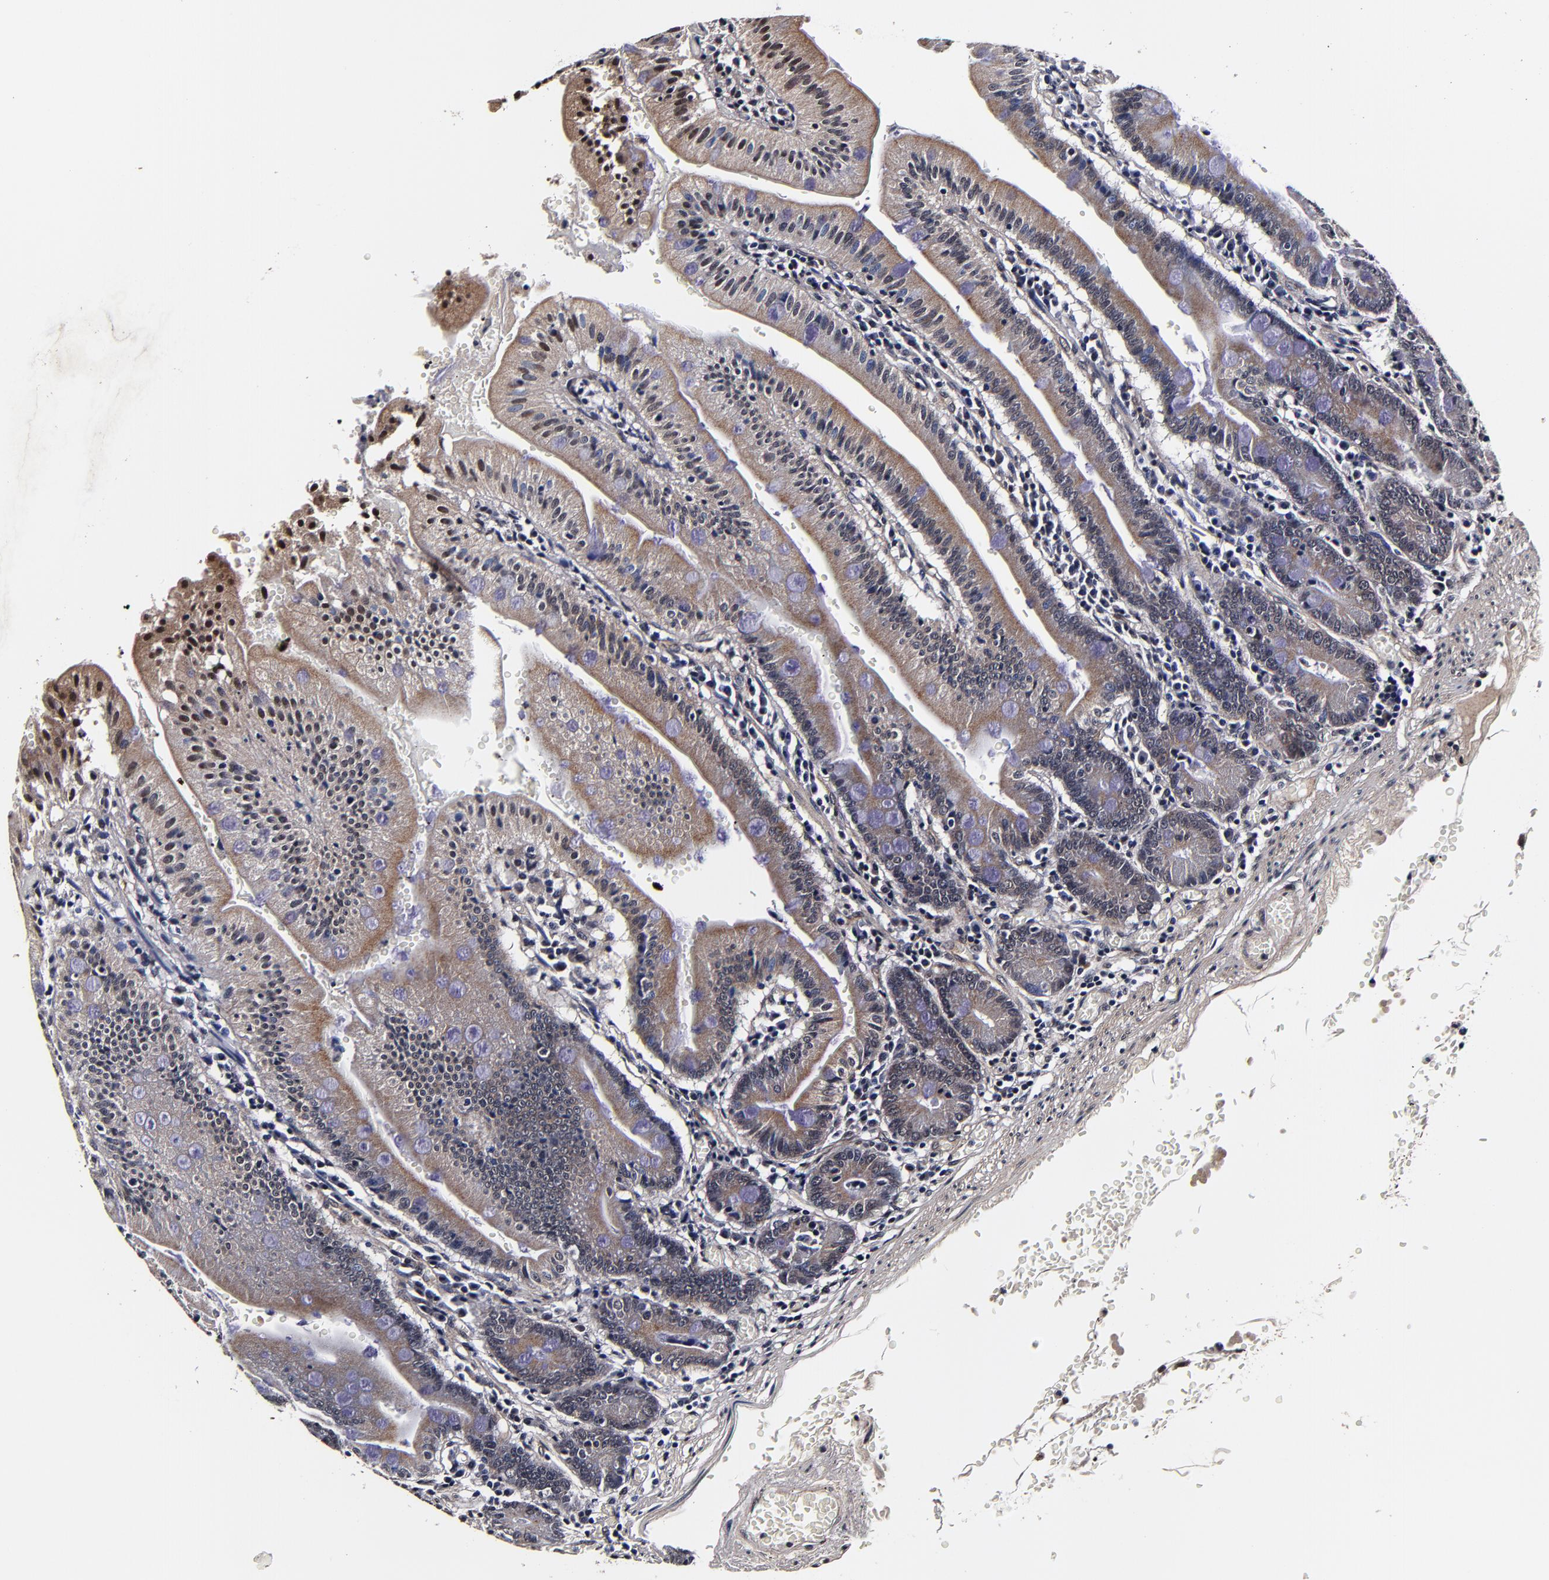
{"staining": {"intensity": "moderate", "quantity": "25%-75%", "location": "cytoplasmic/membranous"}, "tissue": "small intestine", "cell_type": "Glandular cells", "image_type": "normal", "snomed": [{"axis": "morphology", "description": "Normal tissue, NOS"}, {"axis": "topography", "description": "Small intestine"}], "caption": "Immunohistochemical staining of normal human small intestine demonstrates medium levels of moderate cytoplasmic/membranous expression in about 25%-75% of glandular cells.", "gene": "MMP15", "patient": {"sex": "male", "age": 71}}